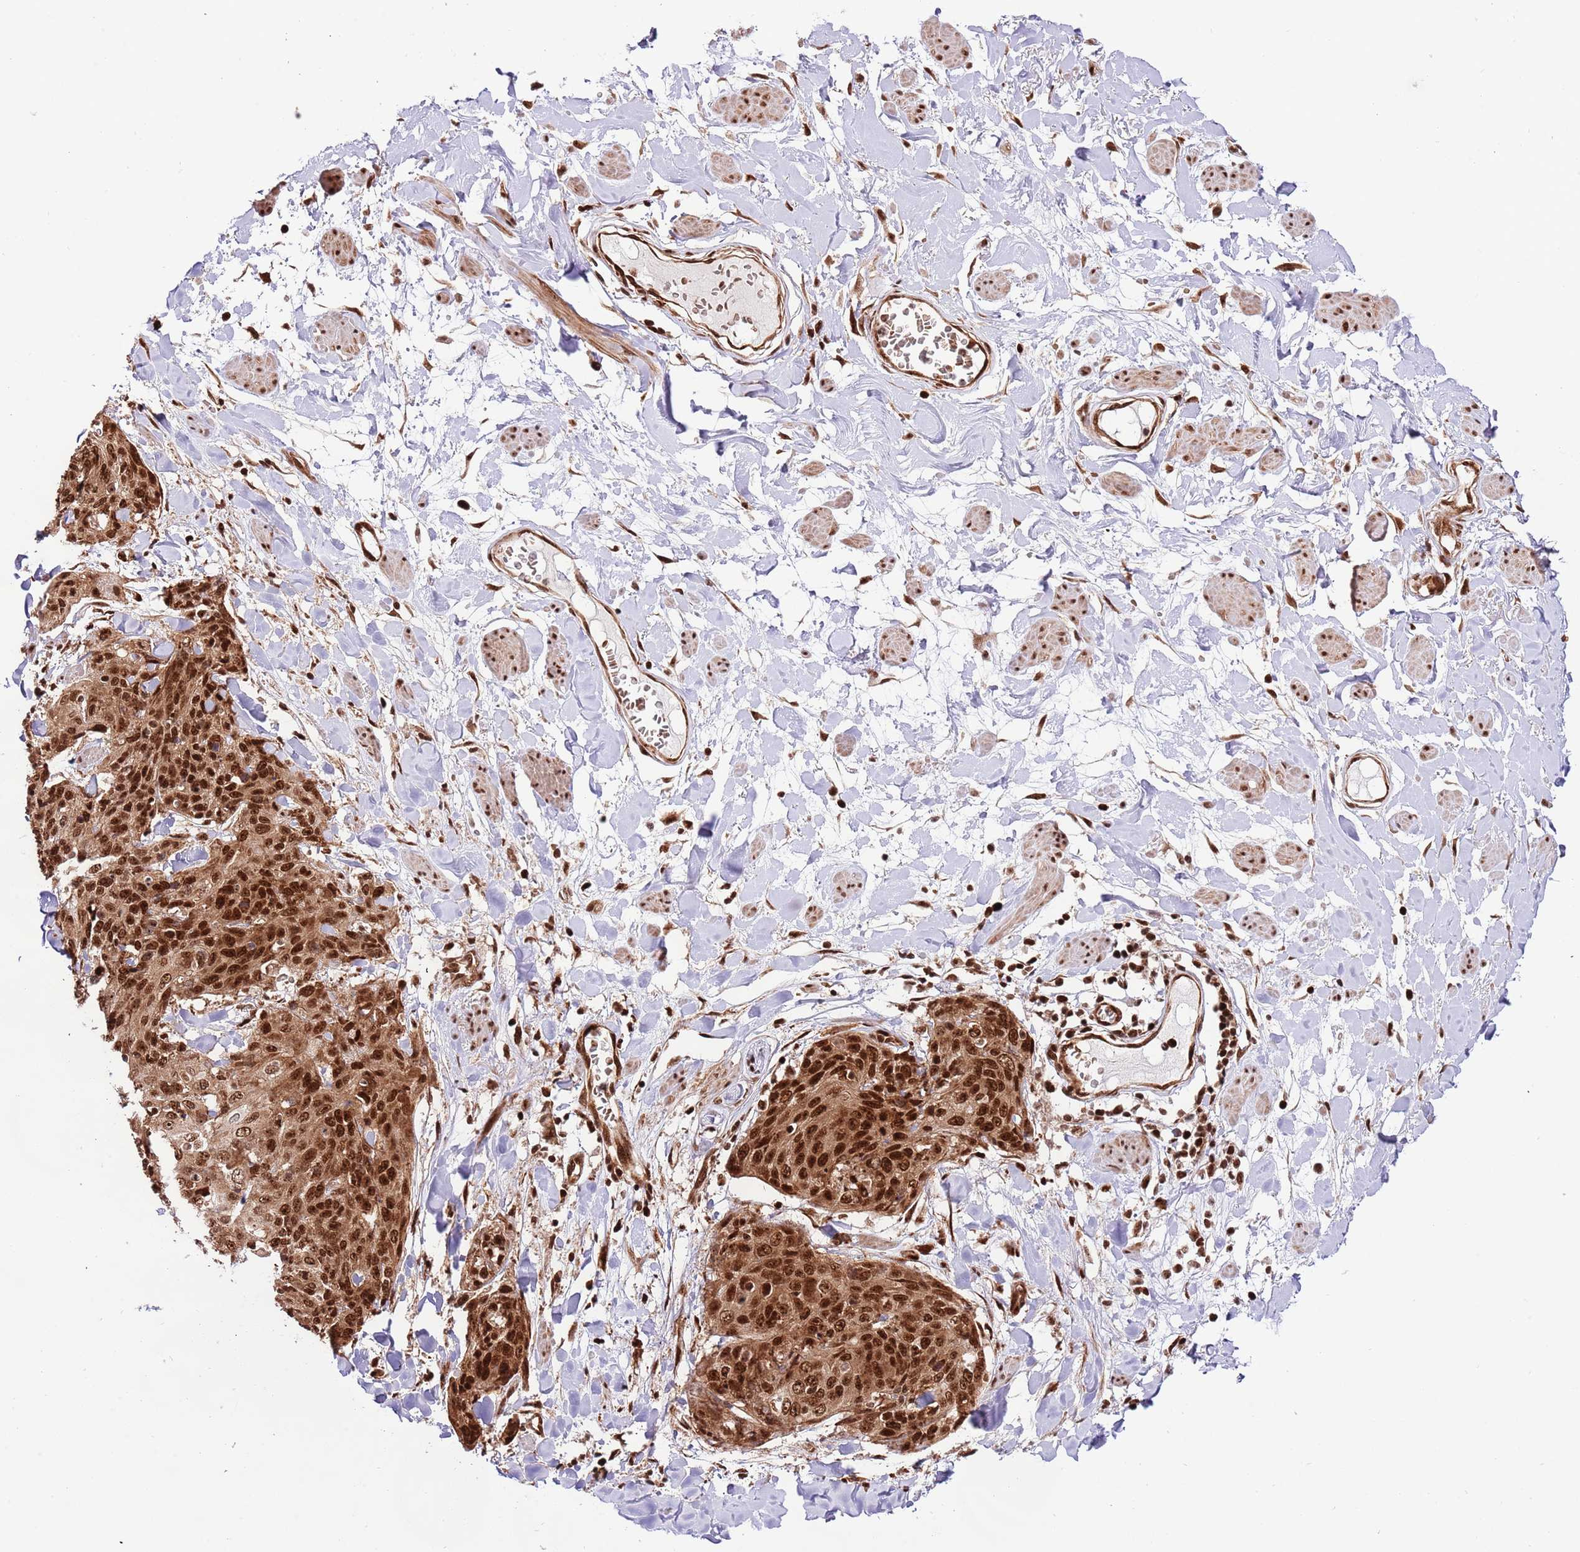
{"staining": {"intensity": "strong", "quantity": ">75%", "location": "nuclear"}, "tissue": "skin cancer", "cell_type": "Tumor cells", "image_type": "cancer", "snomed": [{"axis": "morphology", "description": "Squamous cell carcinoma, NOS"}, {"axis": "topography", "description": "Skin"}, {"axis": "topography", "description": "Vulva"}], "caption": "Immunohistochemical staining of skin cancer shows high levels of strong nuclear positivity in approximately >75% of tumor cells.", "gene": "RIF1", "patient": {"sex": "female", "age": 85}}